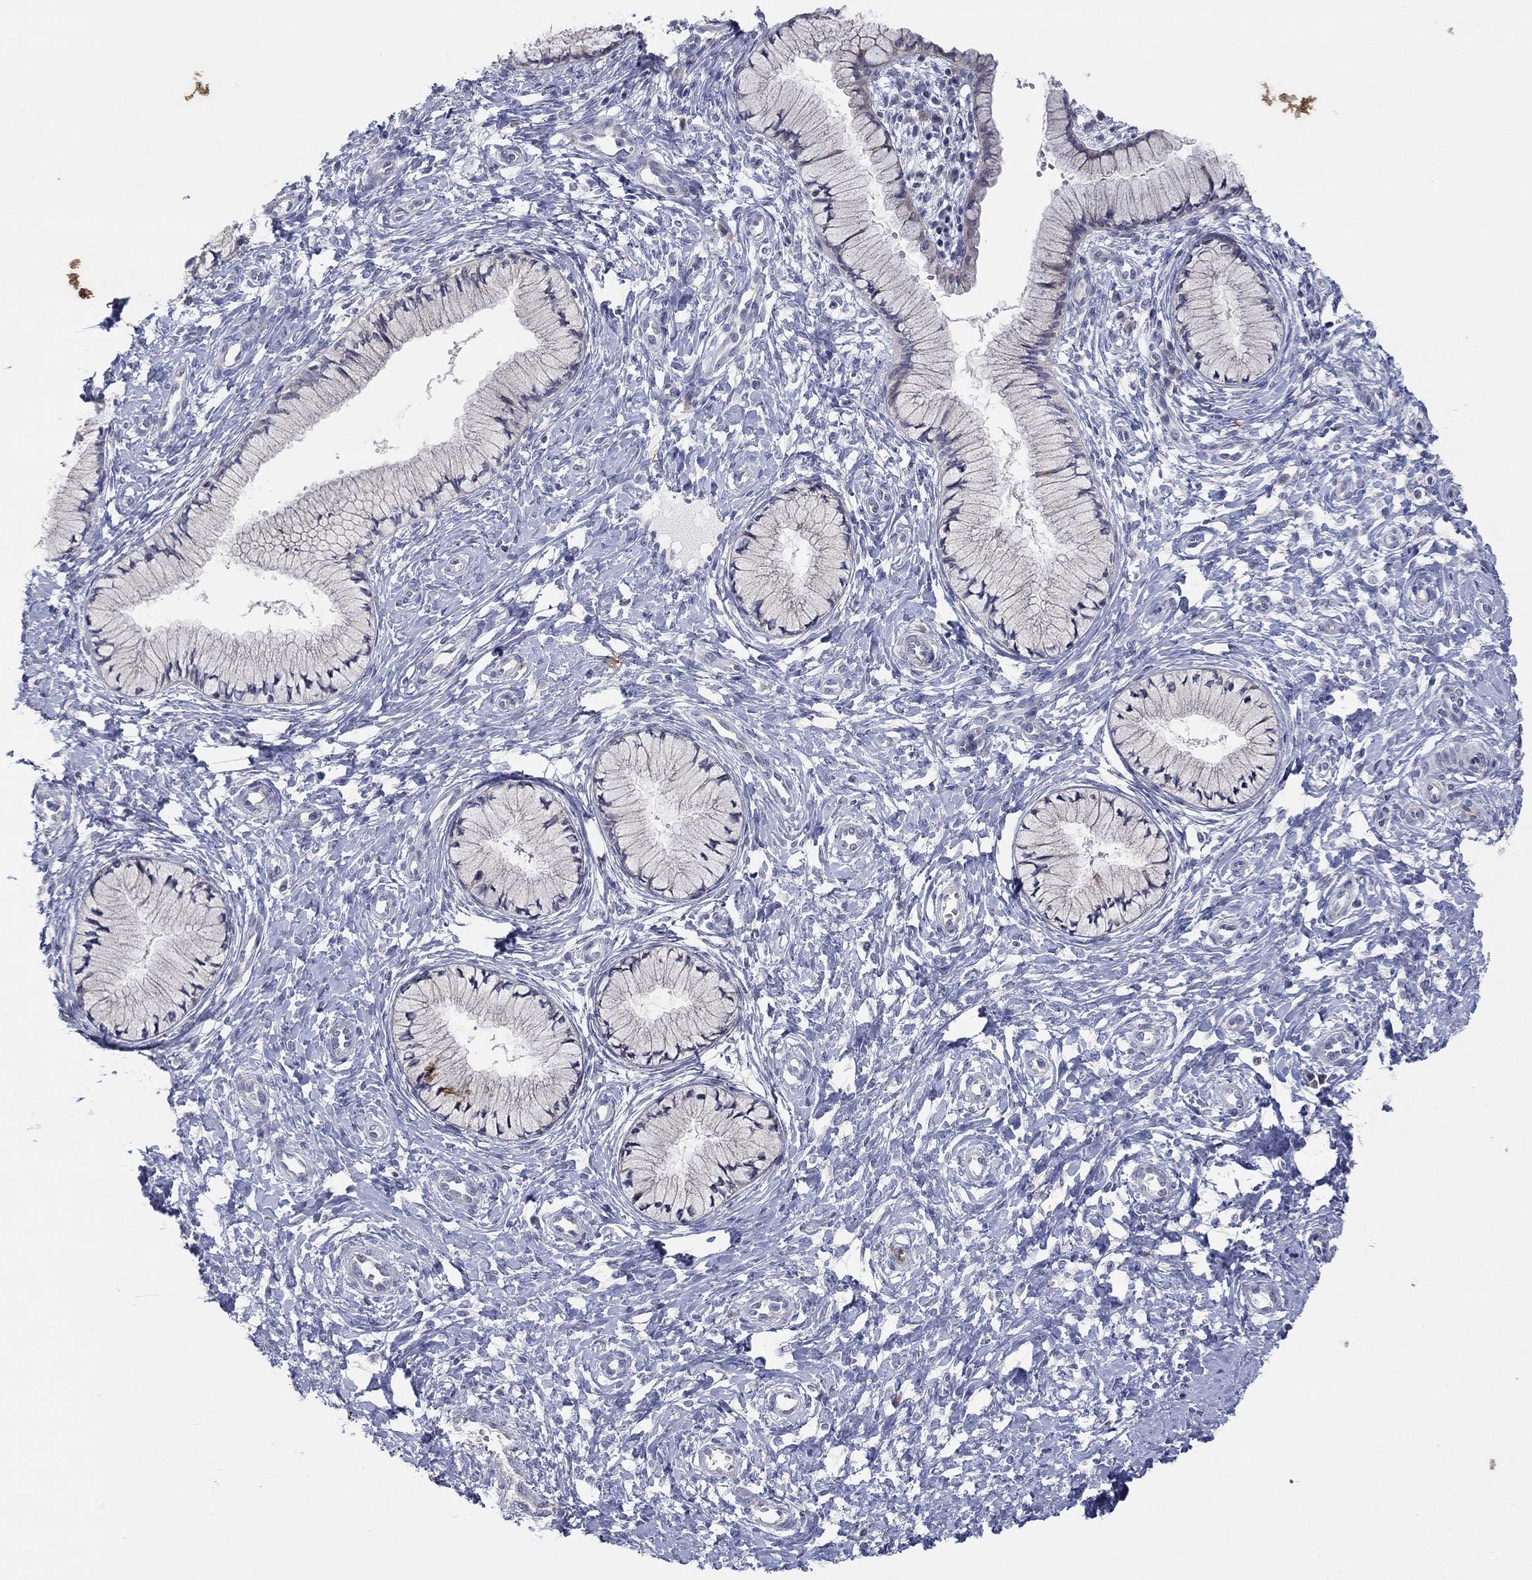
{"staining": {"intensity": "negative", "quantity": "none", "location": "none"}, "tissue": "cervix", "cell_type": "Glandular cells", "image_type": "normal", "snomed": [{"axis": "morphology", "description": "Normal tissue, NOS"}, {"axis": "topography", "description": "Cervix"}], "caption": "The photomicrograph displays no significant staining in glandular cells of cervix. Brightfield microscopy of immunohistochemistry stained with DAB (3,3'-diaminobenzidine) (brown) and hematoxylin (blue), captured at high magnification.", "gene": "PRC1", "patient": {"sex": "female", "age": 37}}